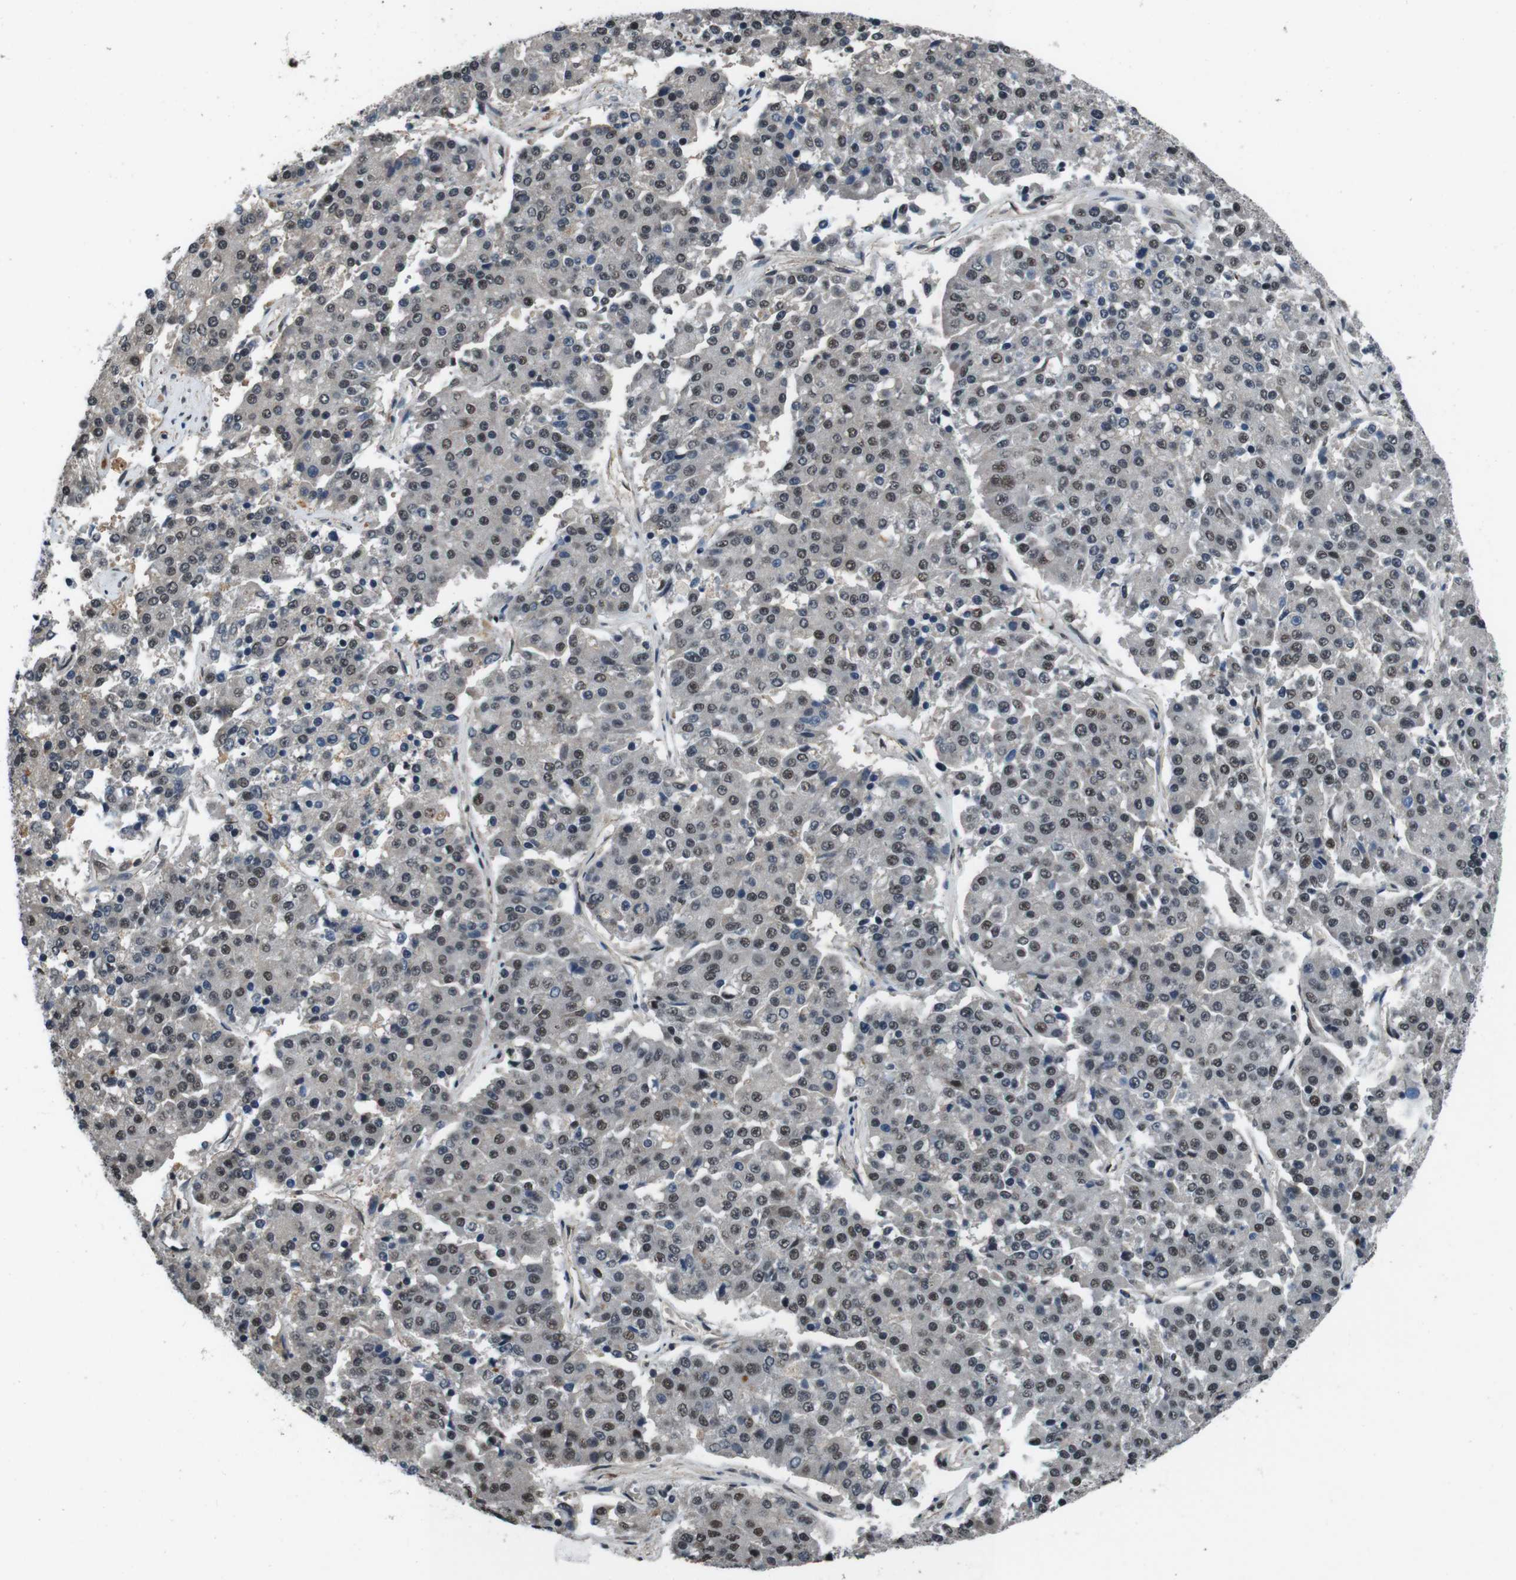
{"staining": {"intensity": "moderate", "quantity": "25%-75%", "location": "nuclear"}, "tissue": "pancreatic cancer", "cell_type": "Tumor cells", "image_type": "cancer", "snomed": [{"axis": "morphology", "description": "Adenocarcinoma, NOS"}, {"axis": "topography", "description": "Pancreas"}], "caption": "Human pancreatic adenocarcinoma stained for a protein (brown) exhibits moderate nuclear positive positivity in about 25%-75% of tumor cells.", "gene": "NR4A2", "patient": {"sex": "male", "age": 50}}